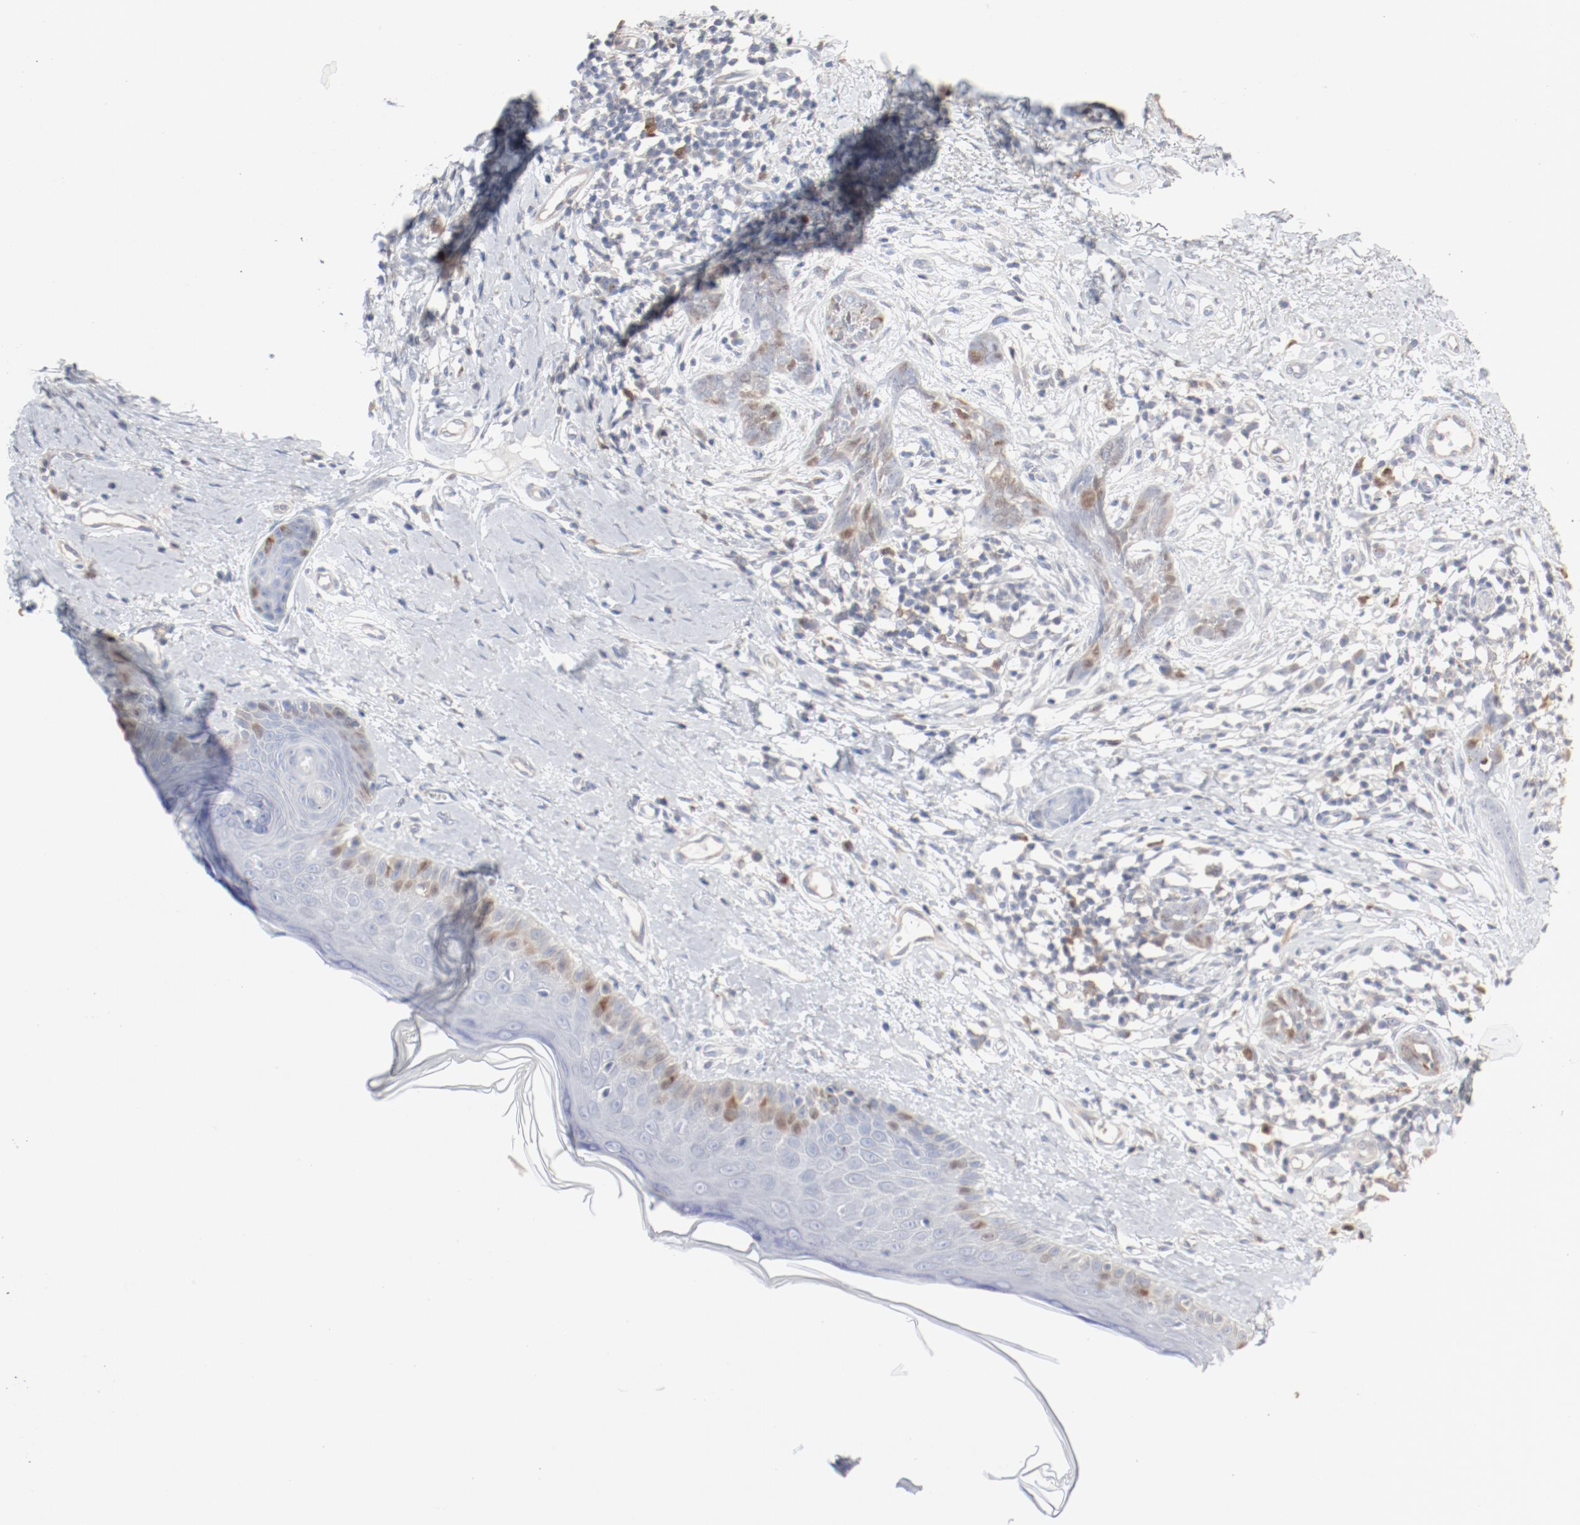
{"staining": {"intensity": "moderate", "quantity": "25%-75%", "location": "nuclear"}, "tissue": "skin cancer", "cell_type": "Tumor cells", "image_type": "cancer", "snomed": [{"axis": "morphology", "description": "Normal tissue, NOS"}, {"axis": "morphology", "description": "Basal cell carcinoma"}, {"axis": "topography", "description": "Skin"}], "caption": "Immunohistochemical staining of human skin cancer (basal cell carcinoma) exhibits medium levels of moderate nuclear protein staining in approximately 25%-75% of tumor cells.", "gene": "CDK1", "patient": {"sex": "male", "age": 71}}